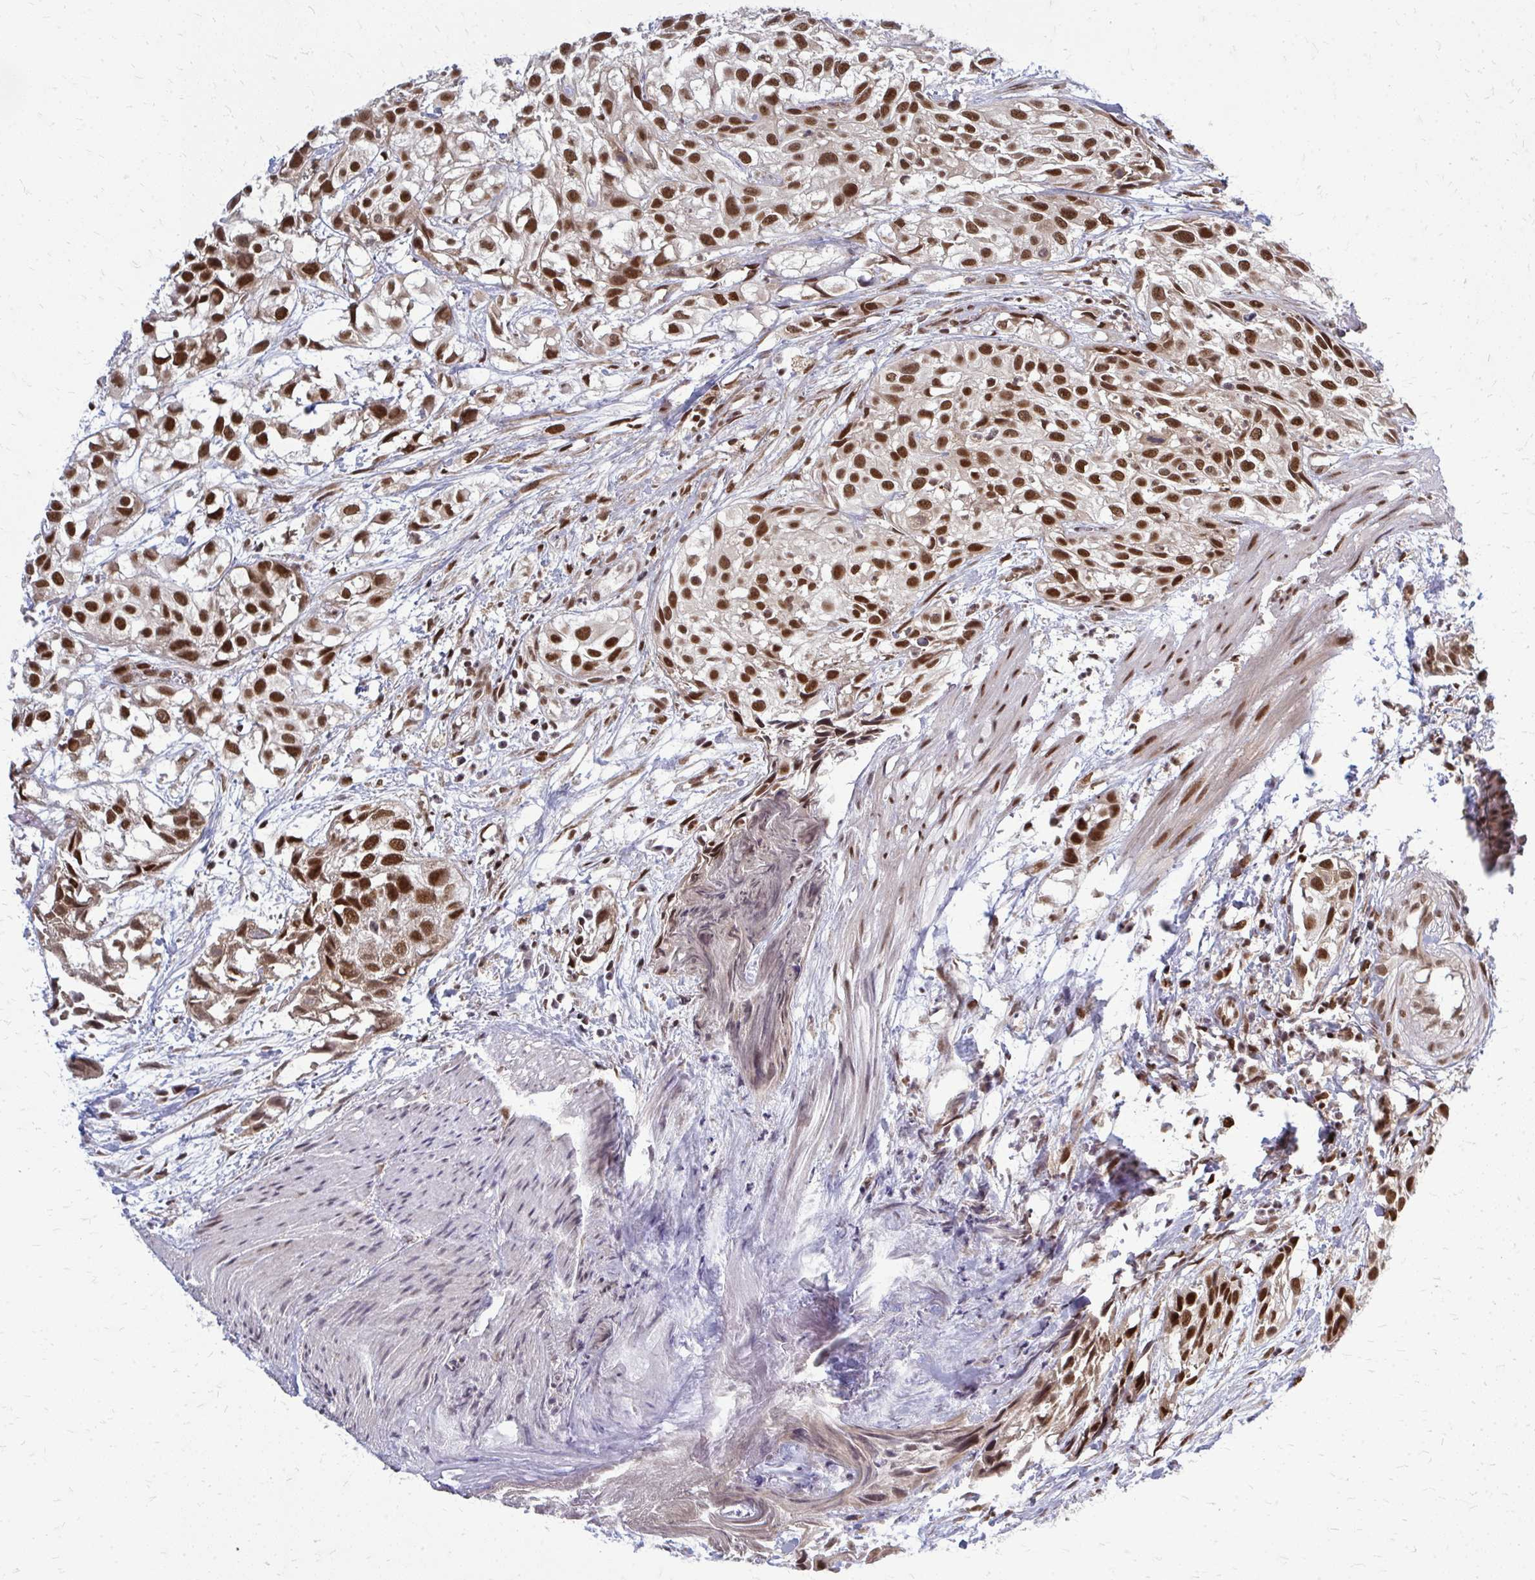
{"staining": {"intensity": "strong", "quantity": ">75%", "location": "nuclear"}, "tissue": "urothelial cancer", "cell_type": "Tumor cells", "image_type": "cancer", "snomed": [{"axis": "morphology", "description": "Urothelial carcinoma, High grade"}, {"axis": "topography", "description": "Urinary bladder"}], "caption": "A brown stain highlights strong nuclear staining of a protein in human urothelial carcinoma (high-grade) tumor cells.", "gene": "HDAC3", "patient": {"sex": "male", "age": 56}}